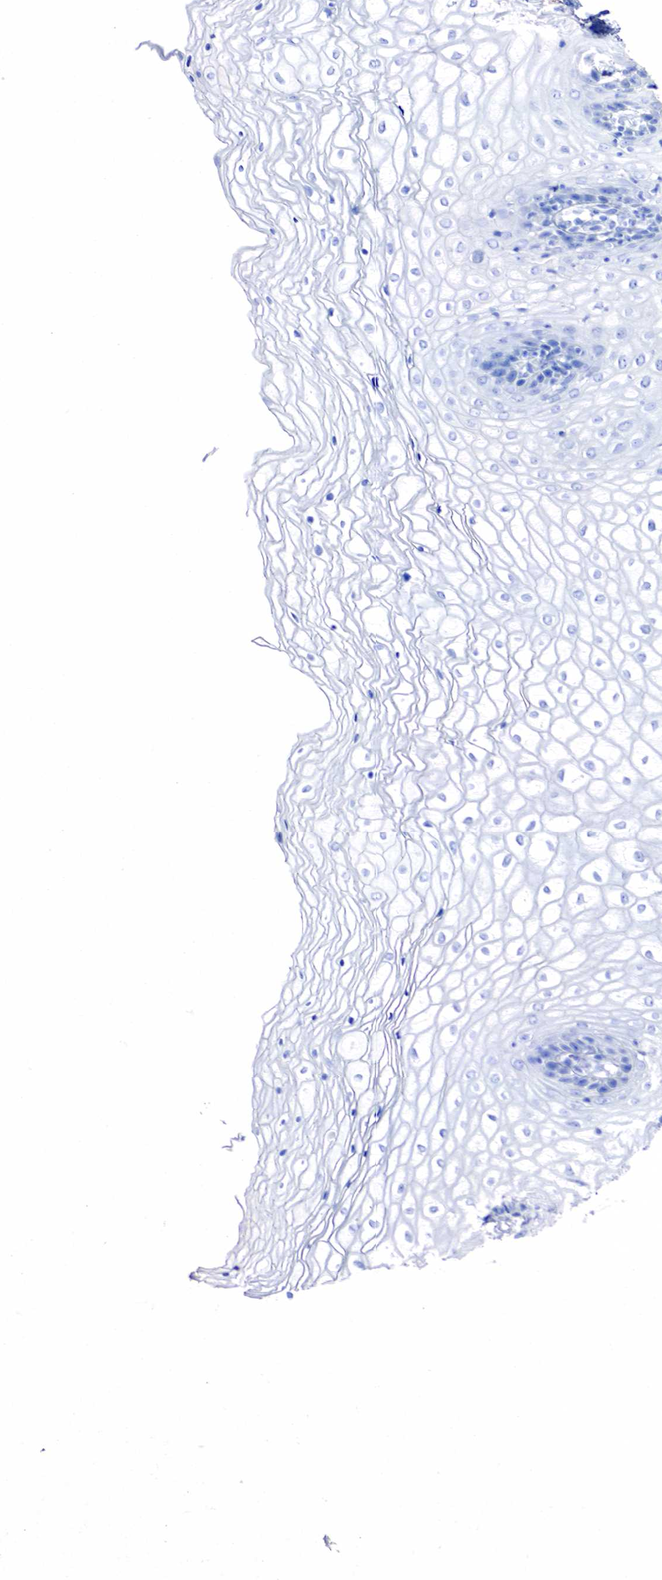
{"staining": {"intensity": "negative", "quantity": "none", "location": "none"}, "tissue": "vagina", "cell_type": "Squamous epithelial cells", "image_type": "normal", "snomed": [{"axis": "morphology", "description": "Normal tissue, NOS"}, {"axis": "topography", "description": "Vagina"}], "caption": "This is an immunohistochemistry histopathology image of benign human vagina. There is no staining in squamous epithelial cells.", "gene": "KRT7", "patient": {"sex": "female", "age": 34}}